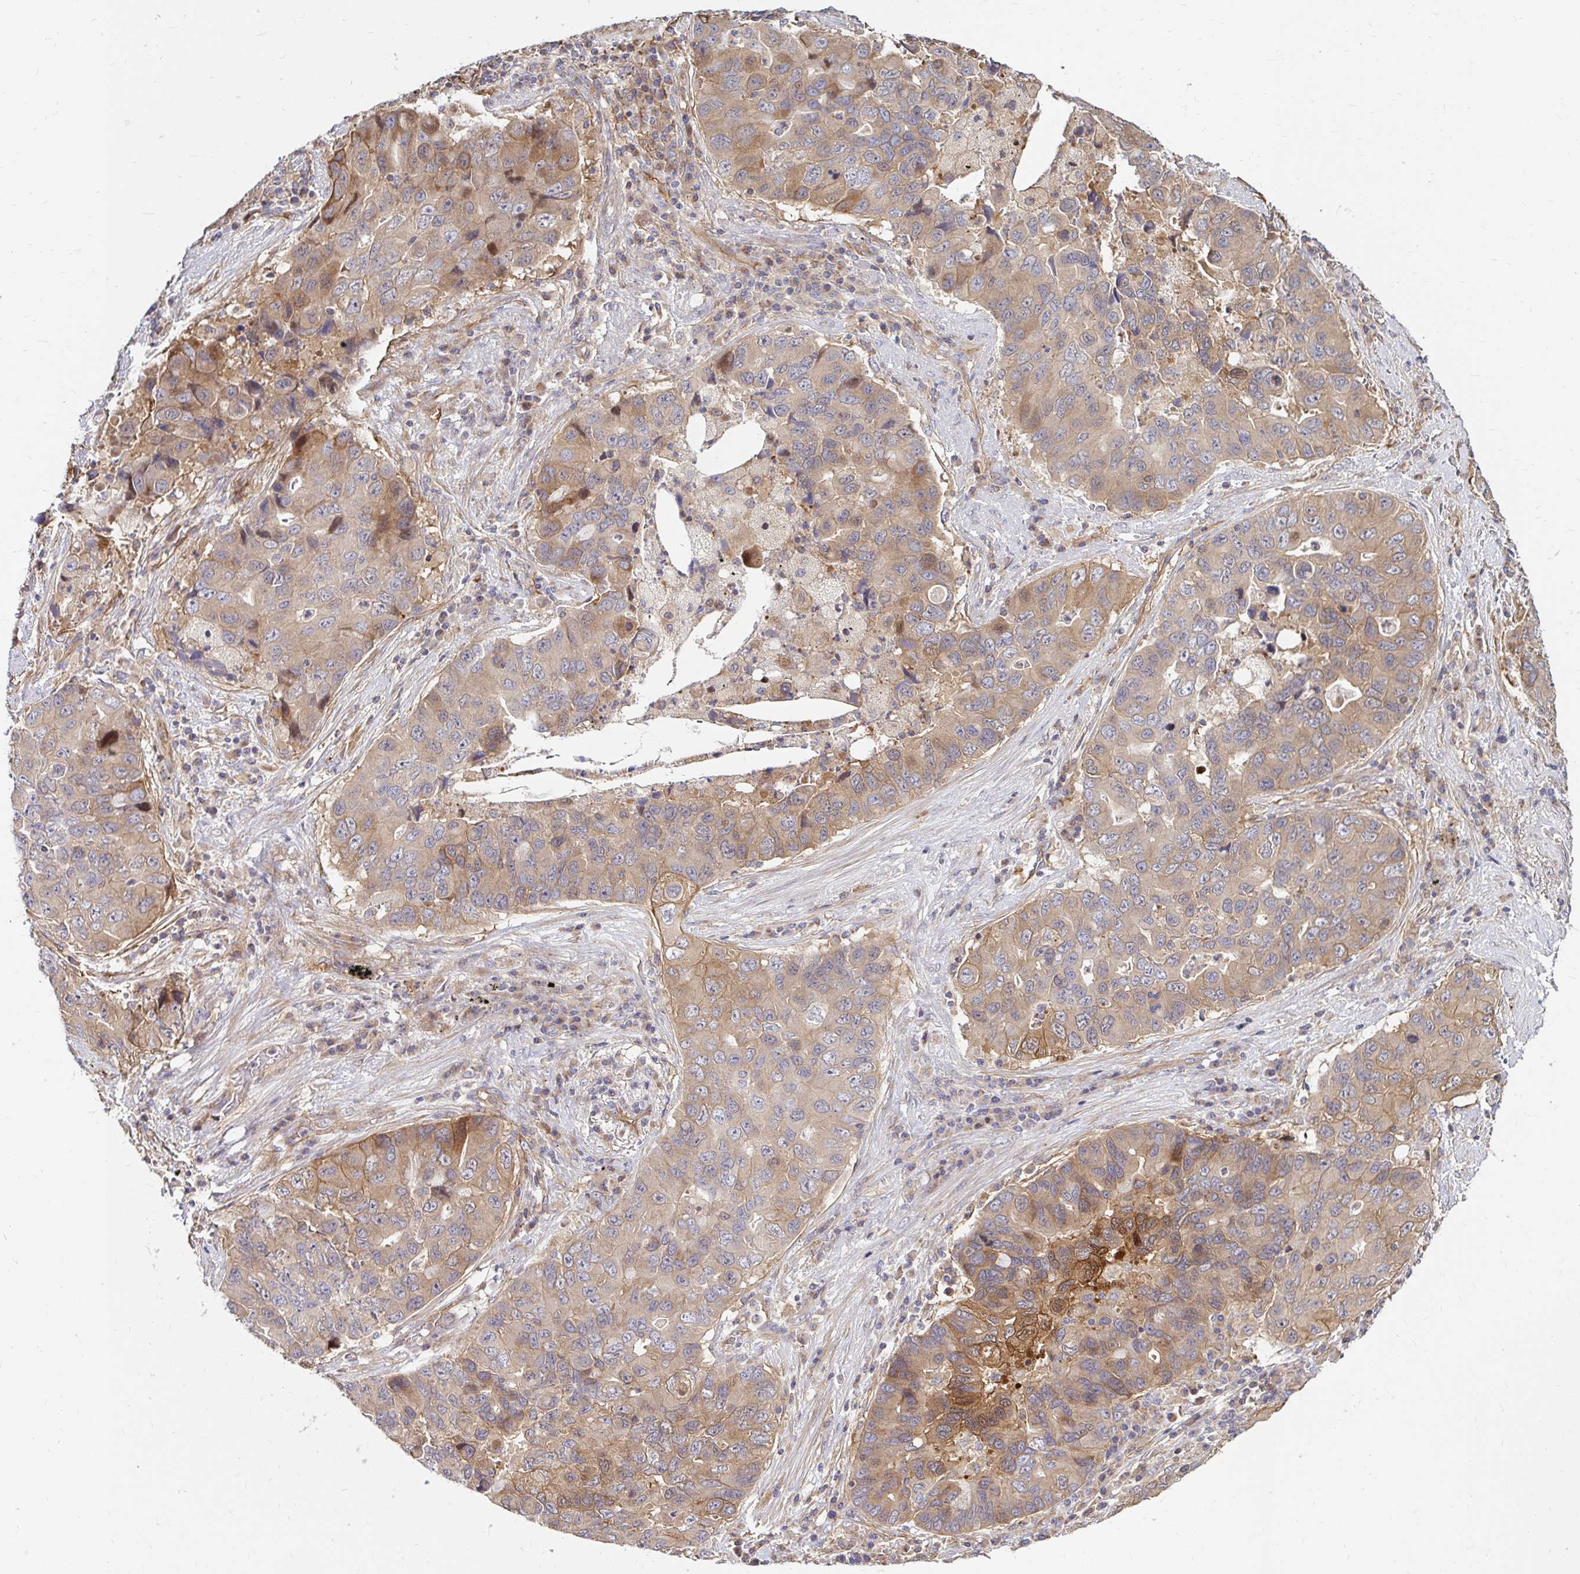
{"staining": {"intensity": "weak", "quantity": "<25%", "location": "cytoplasmic/membranous"}, "tissue": "lung cancer", "cell_type": "Tumor cells", "image_type": "cancer", "snomed": [{"axis": "morphology", "description": "Adenocarcinoma, NOS"}, {"axis": "morphology", "description": "Adenocarcinoma, metastatic, NOS"}, {"axis": "topography", "description": "Lymph node"}, {"axis": "topography", "description": "Lung"}], "caption": "High power microscopy photomicrograph of an immunohistochemistry (IHC) photomicrograph of lung cancer, revealing no significant expression in tumor cells.", "gene": "ITGA2", "patient": {"sex": "female", "age": 54}}